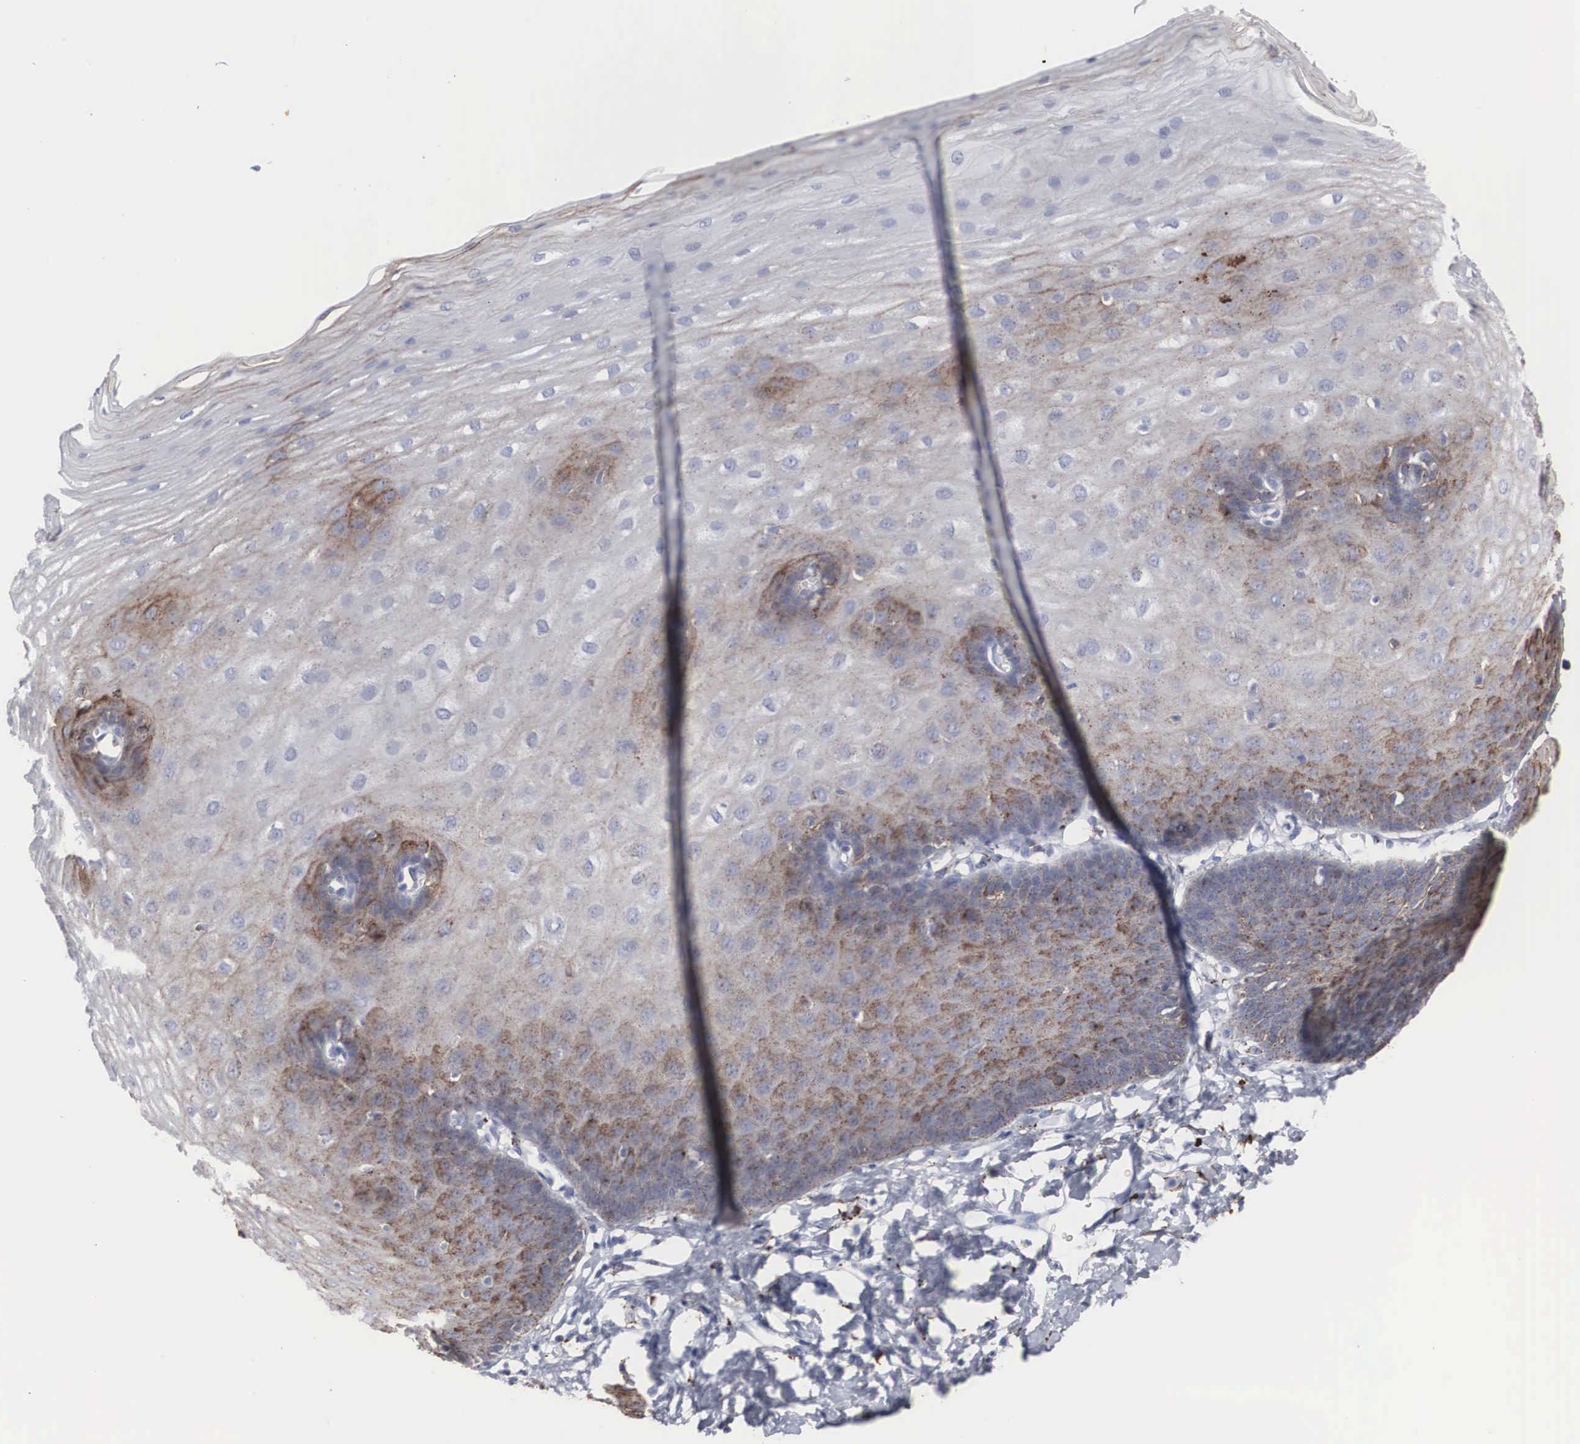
{"staining": {"intensity": "weak", "quantity": ">75%", "location": "cytoplasmic/membranous"}, "tissue": "esophagus", "cell_type": "Squamous epithelial cells", "image_type": "normal", "snomed": [{"axis": "morphology", "description": "Normal tissue, NOS"}, {"axis": "topography", "description": "Esophagus"}], "caption": "A photomicrograph of human esophagus stained for a protein displays weak cytoplasmic/membranous brown staining in squamous epithelial cells.", "gene": "LGALS3BP", "patient": {"sex": "male", "age": 70}}